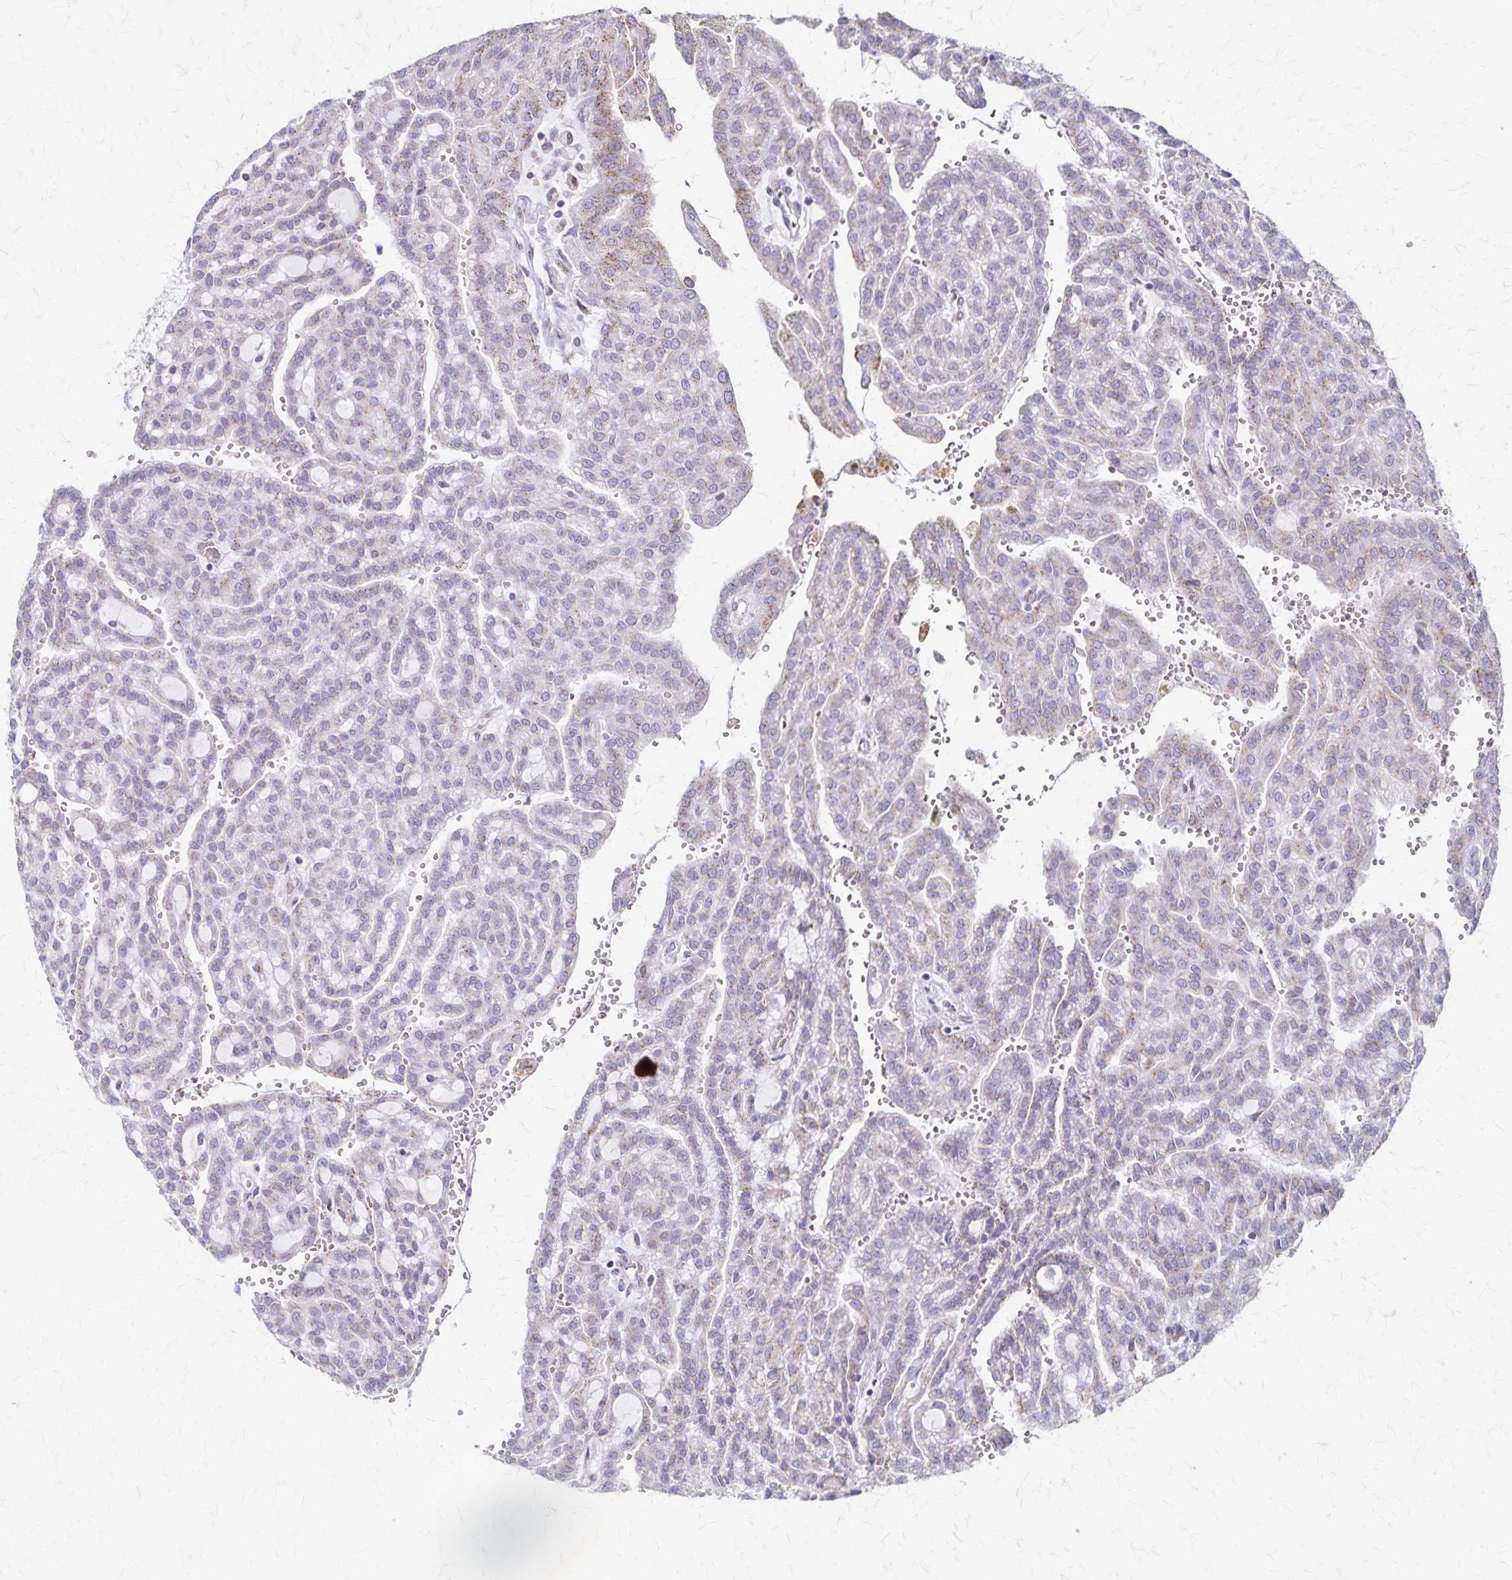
{"staining": {"intensity": "negative", "quantity": "none", "location": "none"}, "tissue": "renal cancer", "cell_type": "Tumor cells", "image_type": "cancer", "snomed": [{"axis": "morphology", "description": "Adenocarcinoma, NOS"}, {"axis": "topography", "description": "Kidney"}], "caption": "Immunohistochemistry (IHC) image of adenocarcinoma (renal) stained for a protein (brown), which reveals no positivity in tumor cells.", "gene": "MCFD2", "patient": {"sex": "male", "age": 63}}